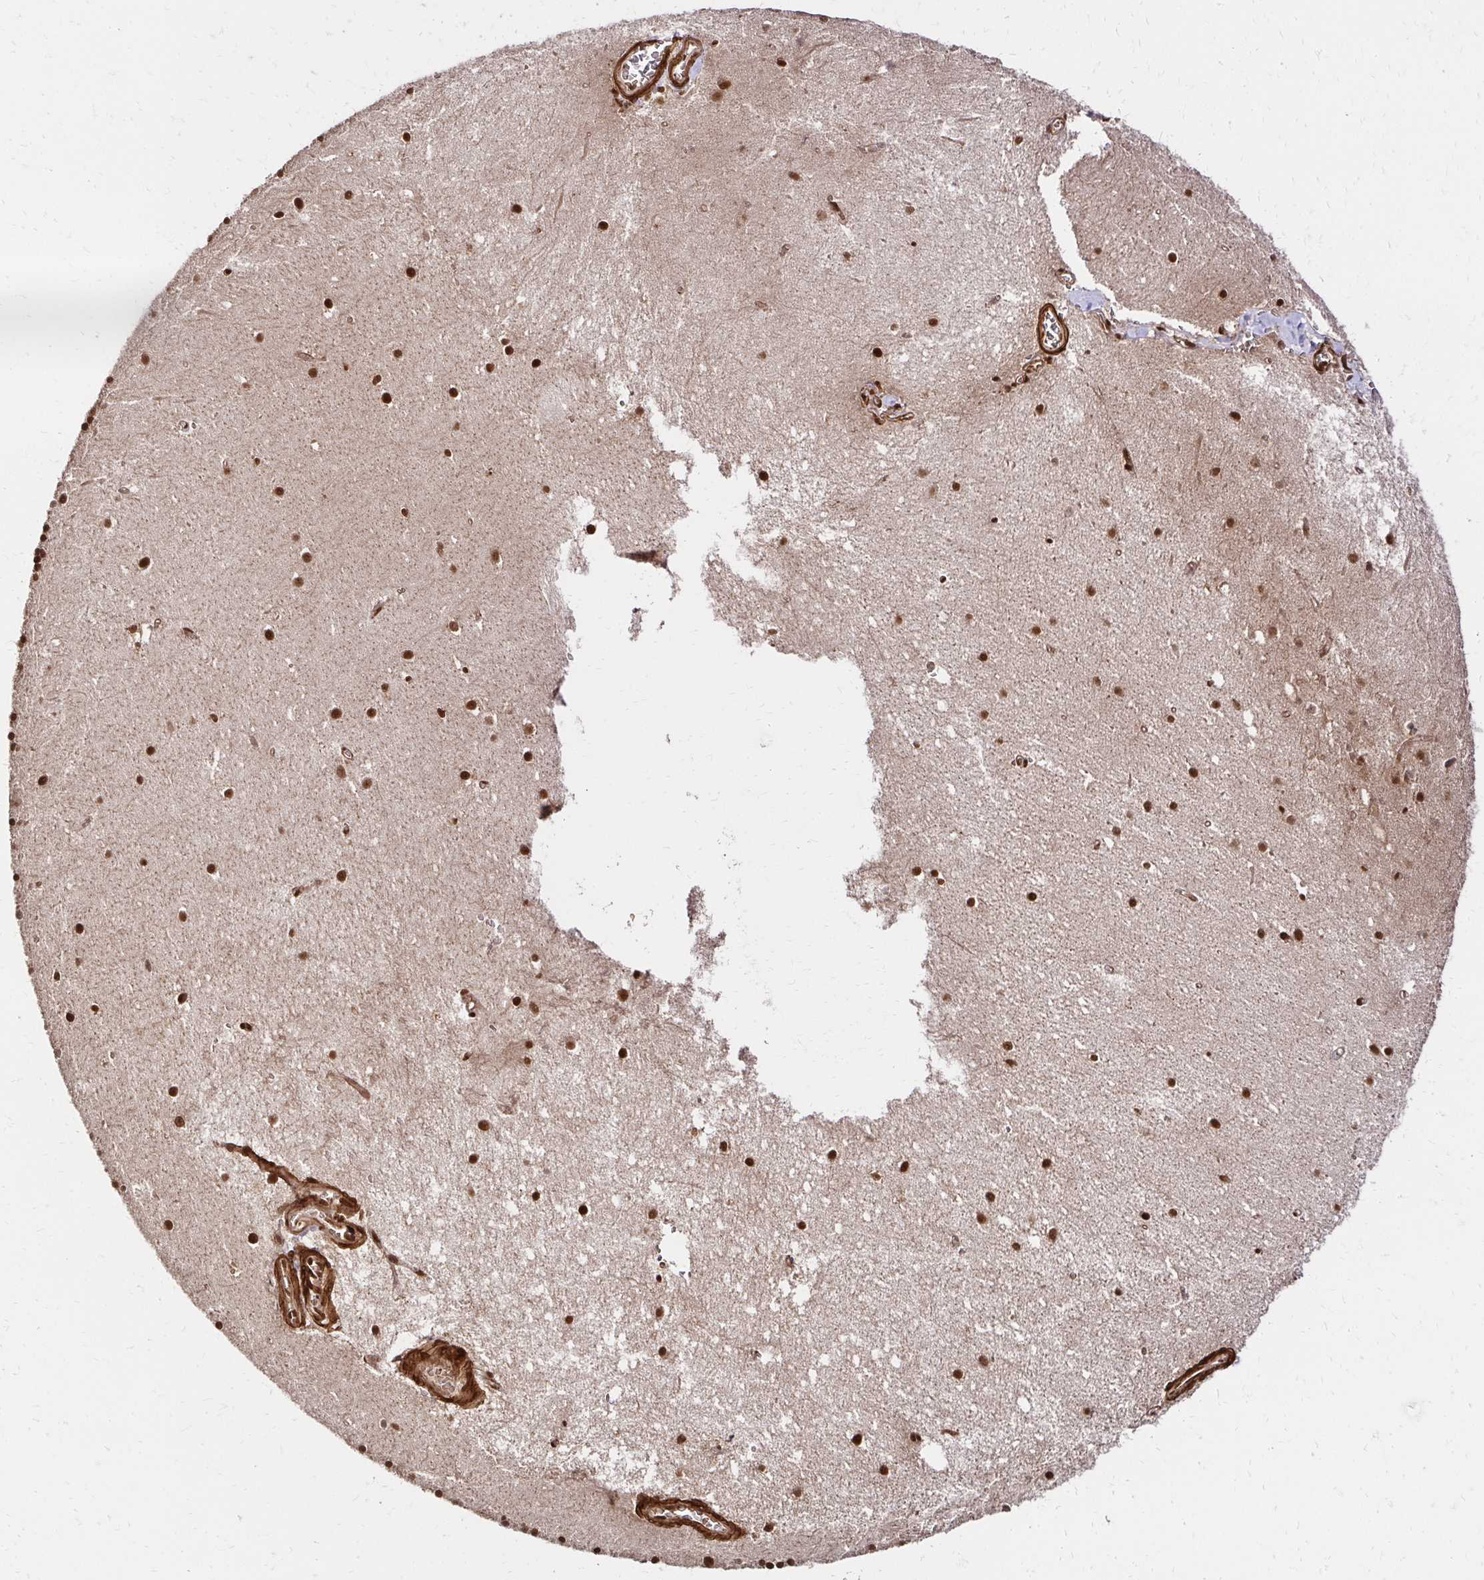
{"staining": {"intensity": "strong", "quantity": ">75%", "location": "nuclear"}, "tissue": "cerebellum", "cell_type": "Cells in granular layer", "image_type": "normal", "snomed": [{"axis": "morphology", "description": "Normal tissue, NOS"}, {"axis": "topography", "description": "Cerebellum"}], "caption": "Immunohistochemistry (DAB) staining of unremarkable human cerebellum reveals strong nuclear protein expression in about >75% of cells in granular layer. The staining was performed using DAB (3,3'-diaminobenzidine) to visualize the protein expression in brown, while the nuclei were stained in blue with hematoxylin (Magnification: 20x).", "gene": "GLYR1", "patient": {"sex": "male", "age": 54}}